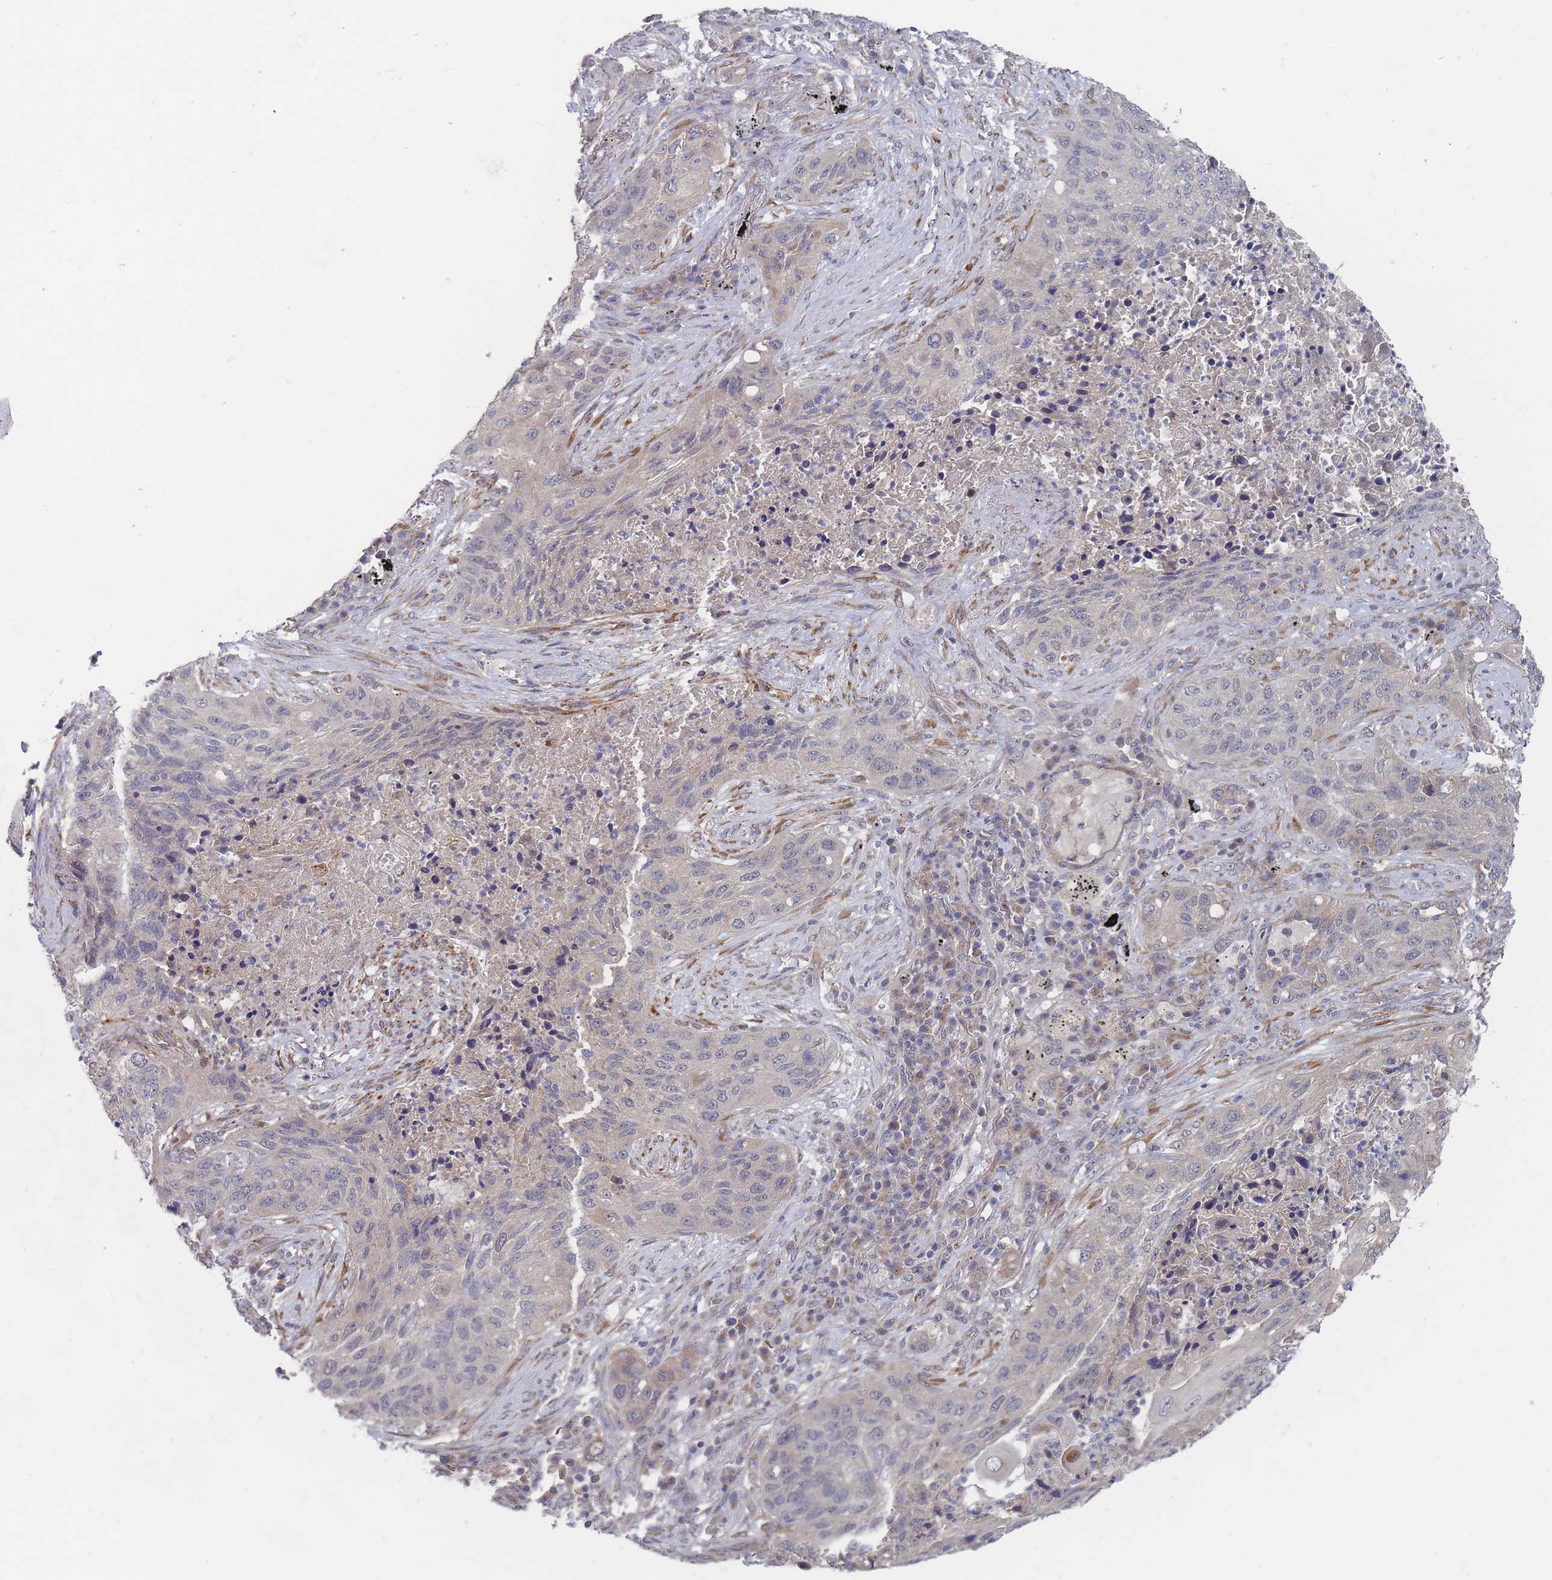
{"staining": {"intensity": "weak", "quantity": "<25%", "location": "cytoplasmic/membranous"}, "tissue": "lung cancer", "cell_type": "Tumor cells", "image_type": "cancer", "snomed": [{"axis": "morphology", "description": "Squamous cell carcinoma, NOS"}, {"axis": "topography", "description": "Lung"}], "caption": "This image is of lung squamous cell carcinoma stained with immunohistochemistry (IHC) to label a protein in brown with the nuclei are counter-stained blue. There is no expression in tumor cells. (Brightfield microscopy of DAB immunohistochemistry at high magnification).", "gene": "SLC35F5", "patient": {"sex": "female", "age": 63}}